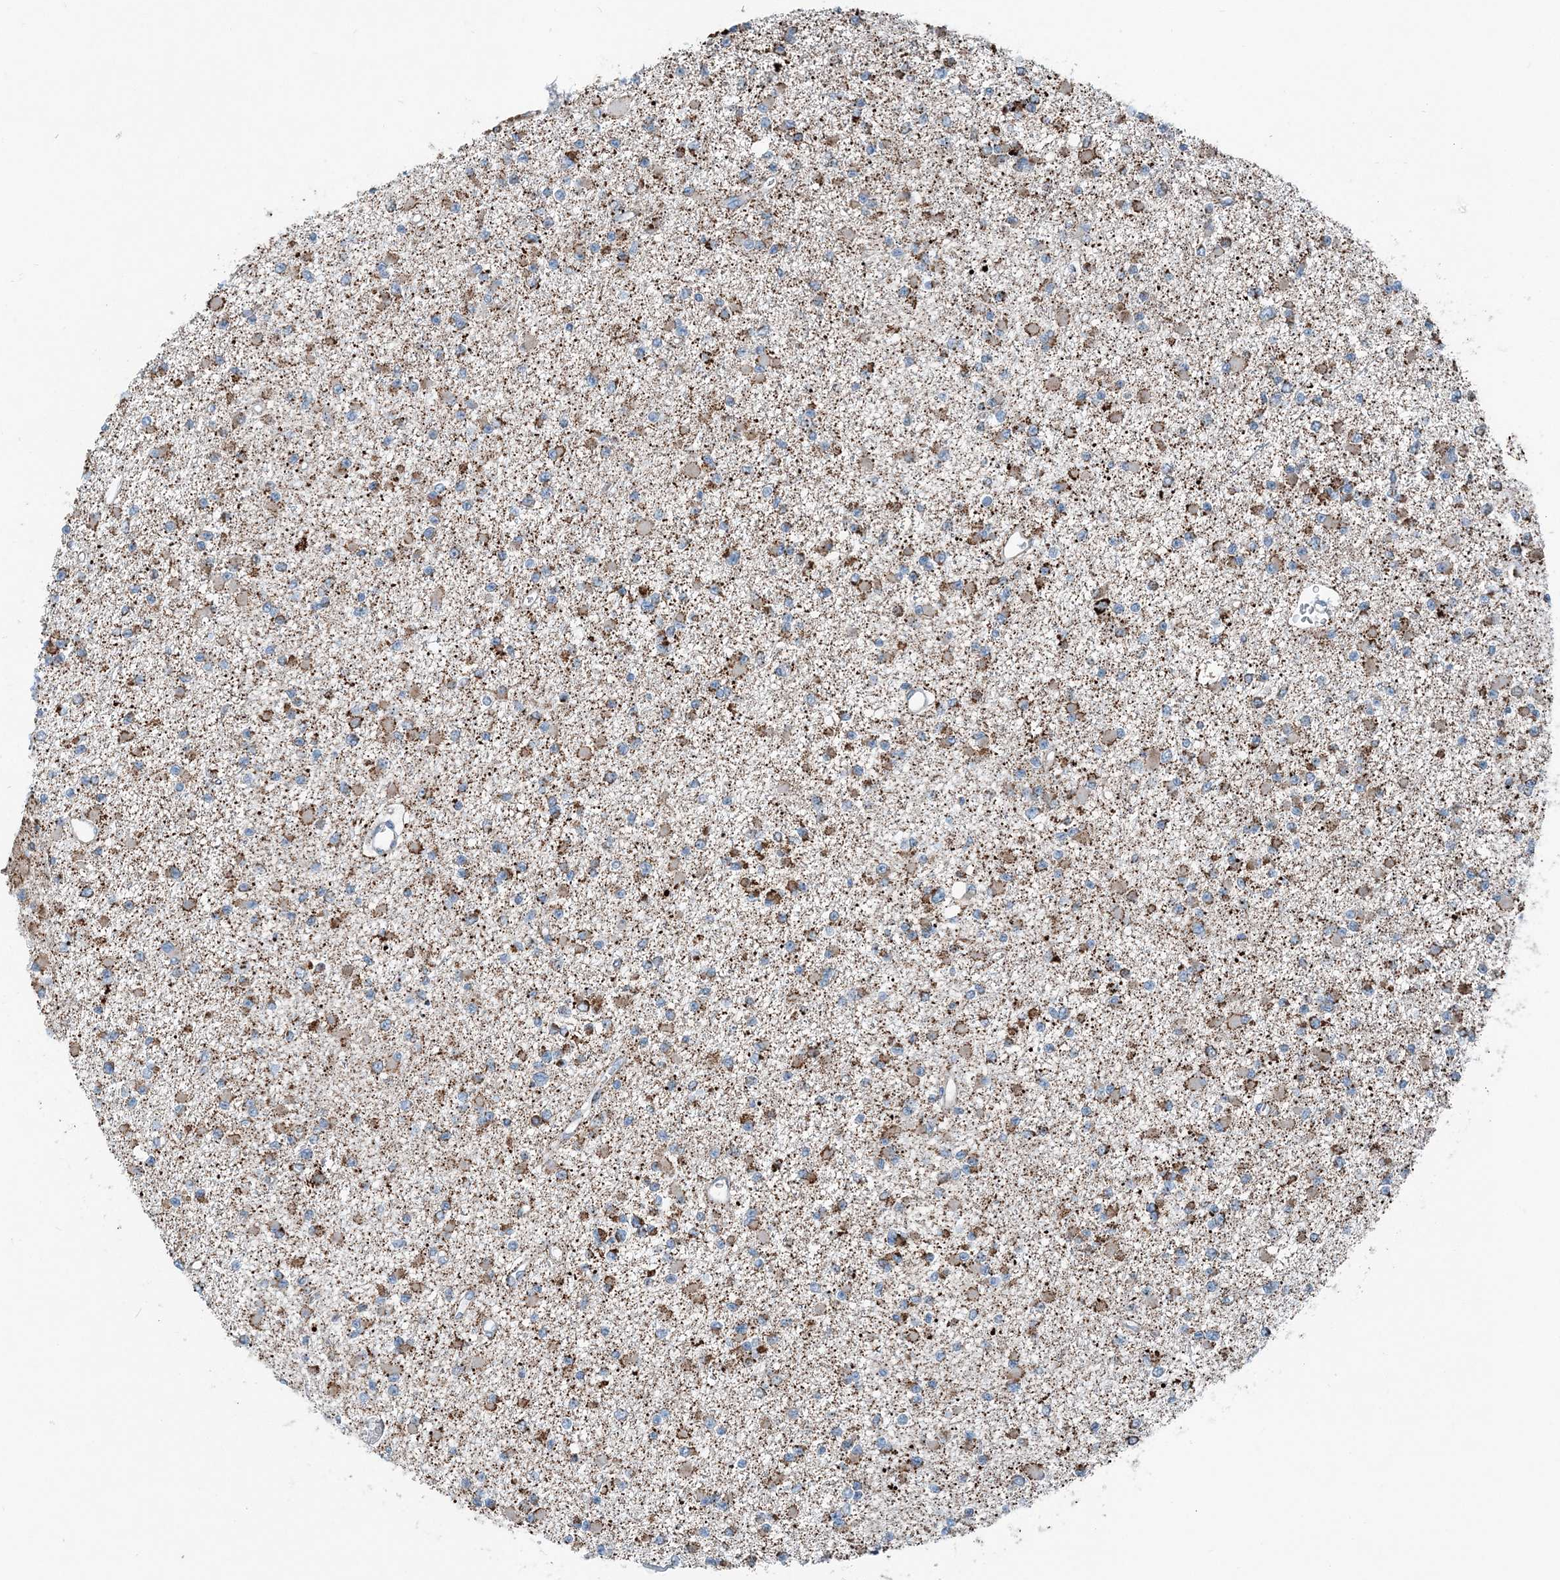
{"staining": {"intensity": "moderate", "quantity": ">75%", "location": "cytoplasmic/membranous"}, "tissue": "glioma", "cell_type": "Tumor cells", "image_type": "cancer", "snomed": [{"axis": "morphology", "description": "Glioma, malignant, Low grade"}, {"axis": "topography", "description": "Brain"}], "caption": "Immunohistochemical staining of malignant glioma (low-grade) displays moderate cytoplasmic/membranous protein staining in about >75% of tumor cells.", "gene": "INTU", "patient": {"sex": "female", "age": 22}}